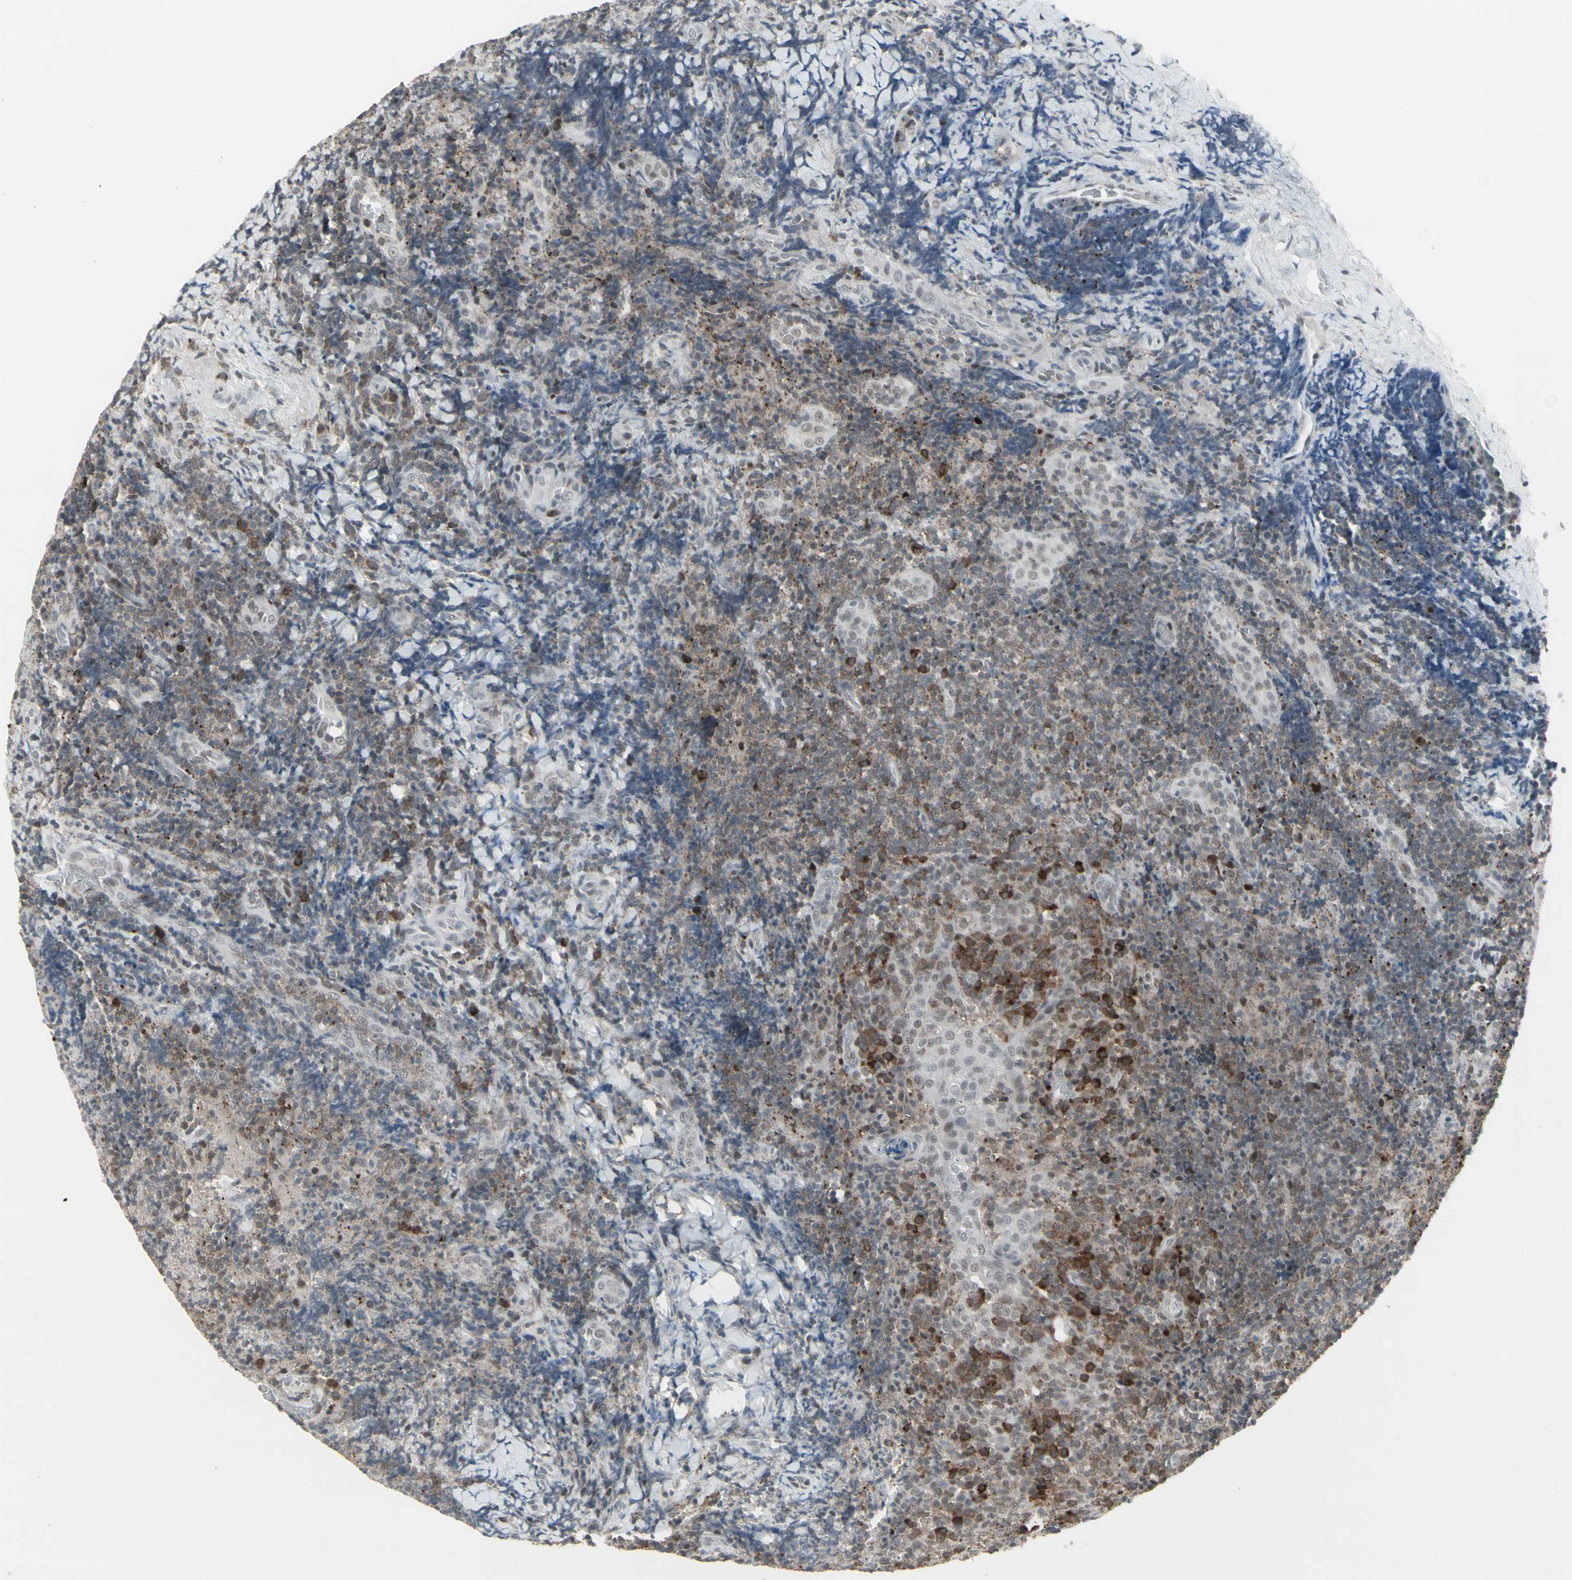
{"staining": {"intensity": "strong", "quantity": "<25%", "location": "cytoplasmic/membranous"}, "tissue": "lymphoma", "cell_type": "Tumor cells", "image_type": "cancer", "snomed": [{"axis": "morphology", "description": "Malignant lymphoma, non-Hodgkin's type, High grade"}, {"axis": "topography", "description": "Tonsil"}], "caption": "This histopathology image displays high-grade malignant lymphoma, non-Hodgkin's type stained with IHC to label a protein in brown. The cytoplasmic/membranous of tumor cells show strong positivity for the protein. Nuclei are counter-stained blue.", "gene": "SAMSN1", "patient": {"sex": "female", "age": 36}}